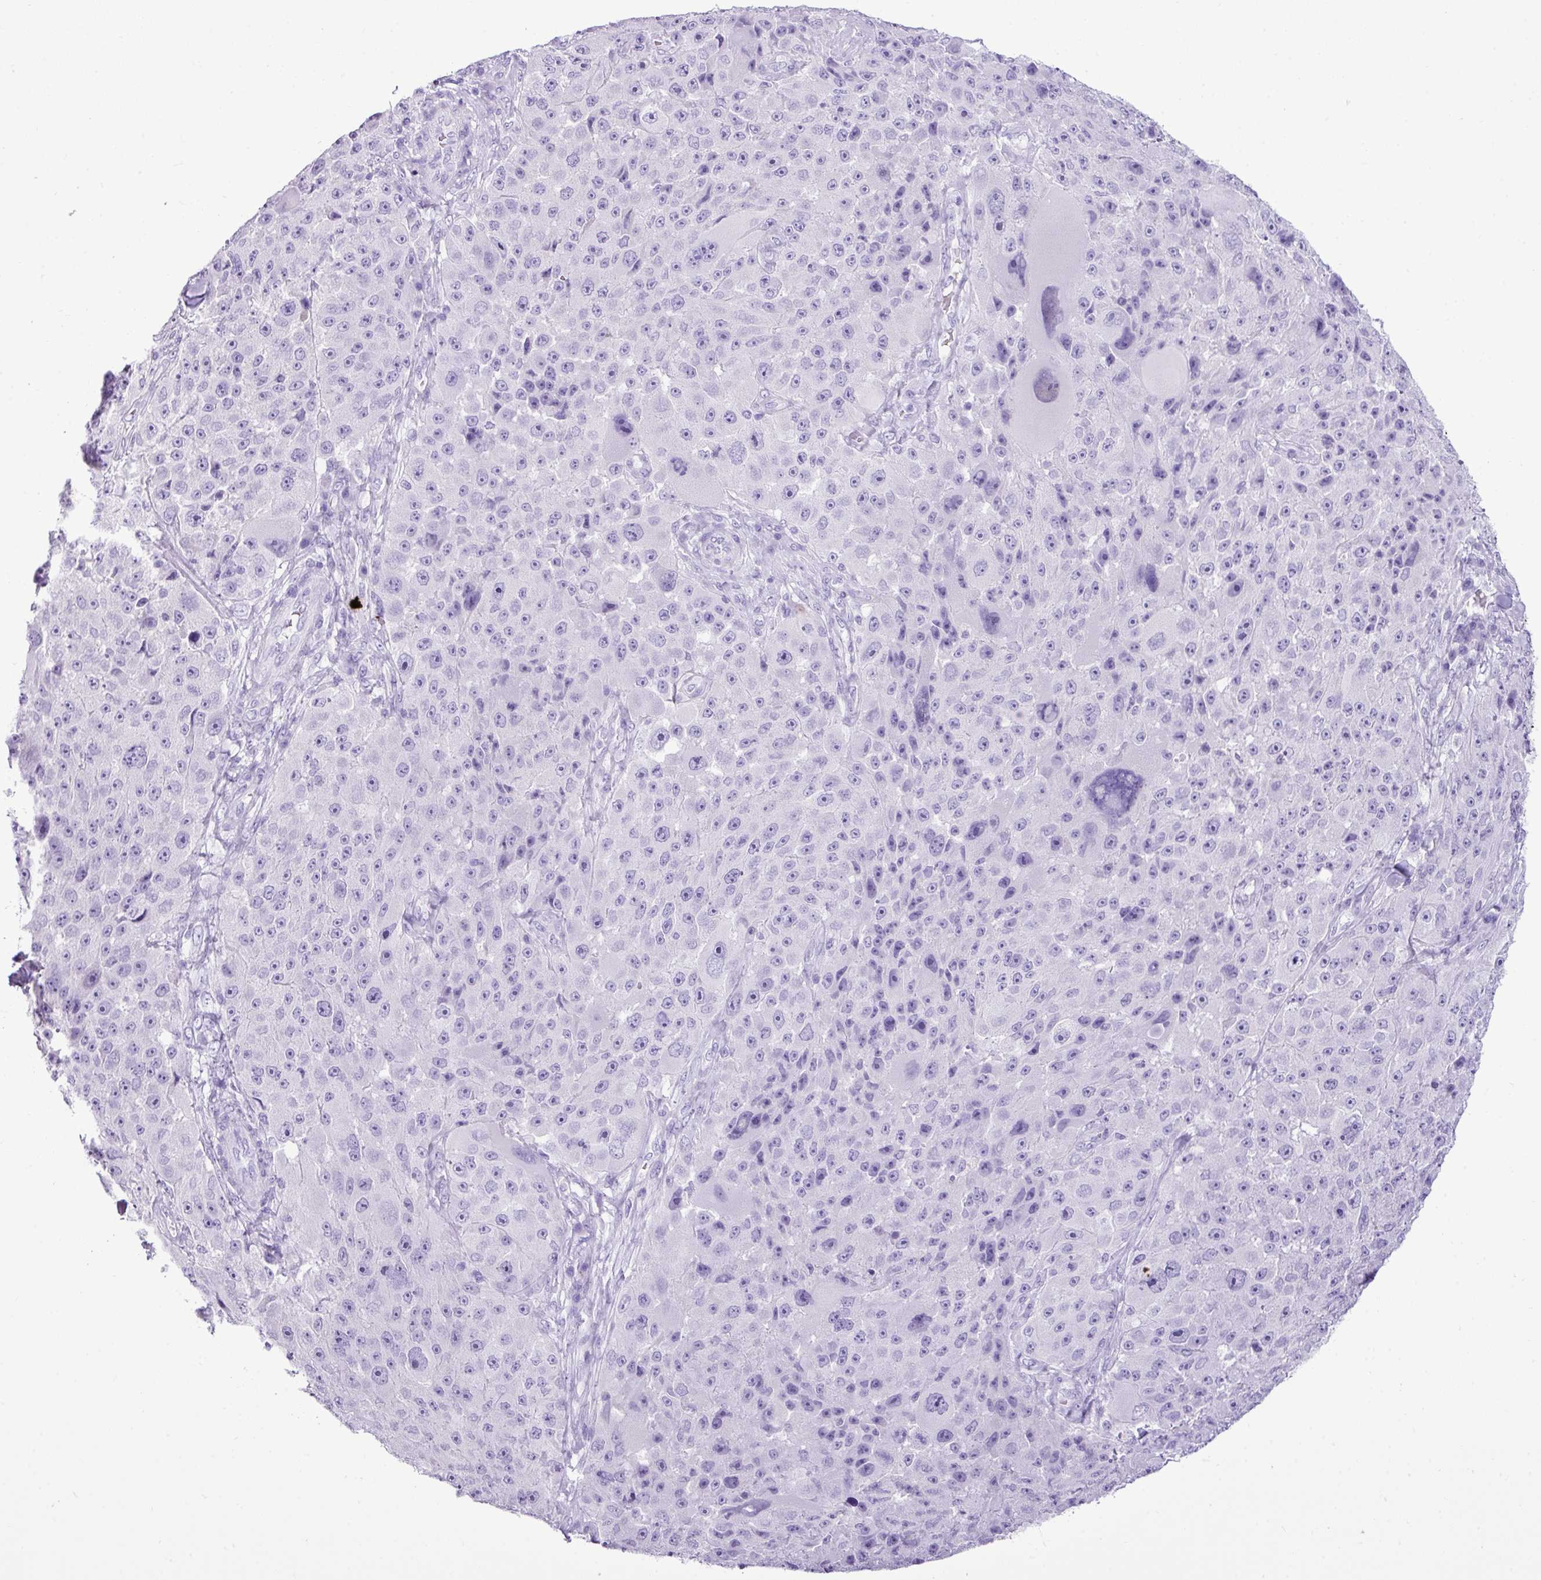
{"staining": {"intensity": "negative", "quantity": "none", "location": "none"}, "tissue": "melanoma", "cell_type": "Tumor cells", "image_type": "cancer", "snomed": [{"axis": "morphology", "description": "Malignant melanoma, Metastatic site"}, {"axis": "topography", "description": "Lymph node"}], "caption": "Tumor cells show no significant expression in melanoma. Nuclei are stained in blue.", "gene": "ZSCAN5A", "patient": {"sex": "male", "age": 62}}